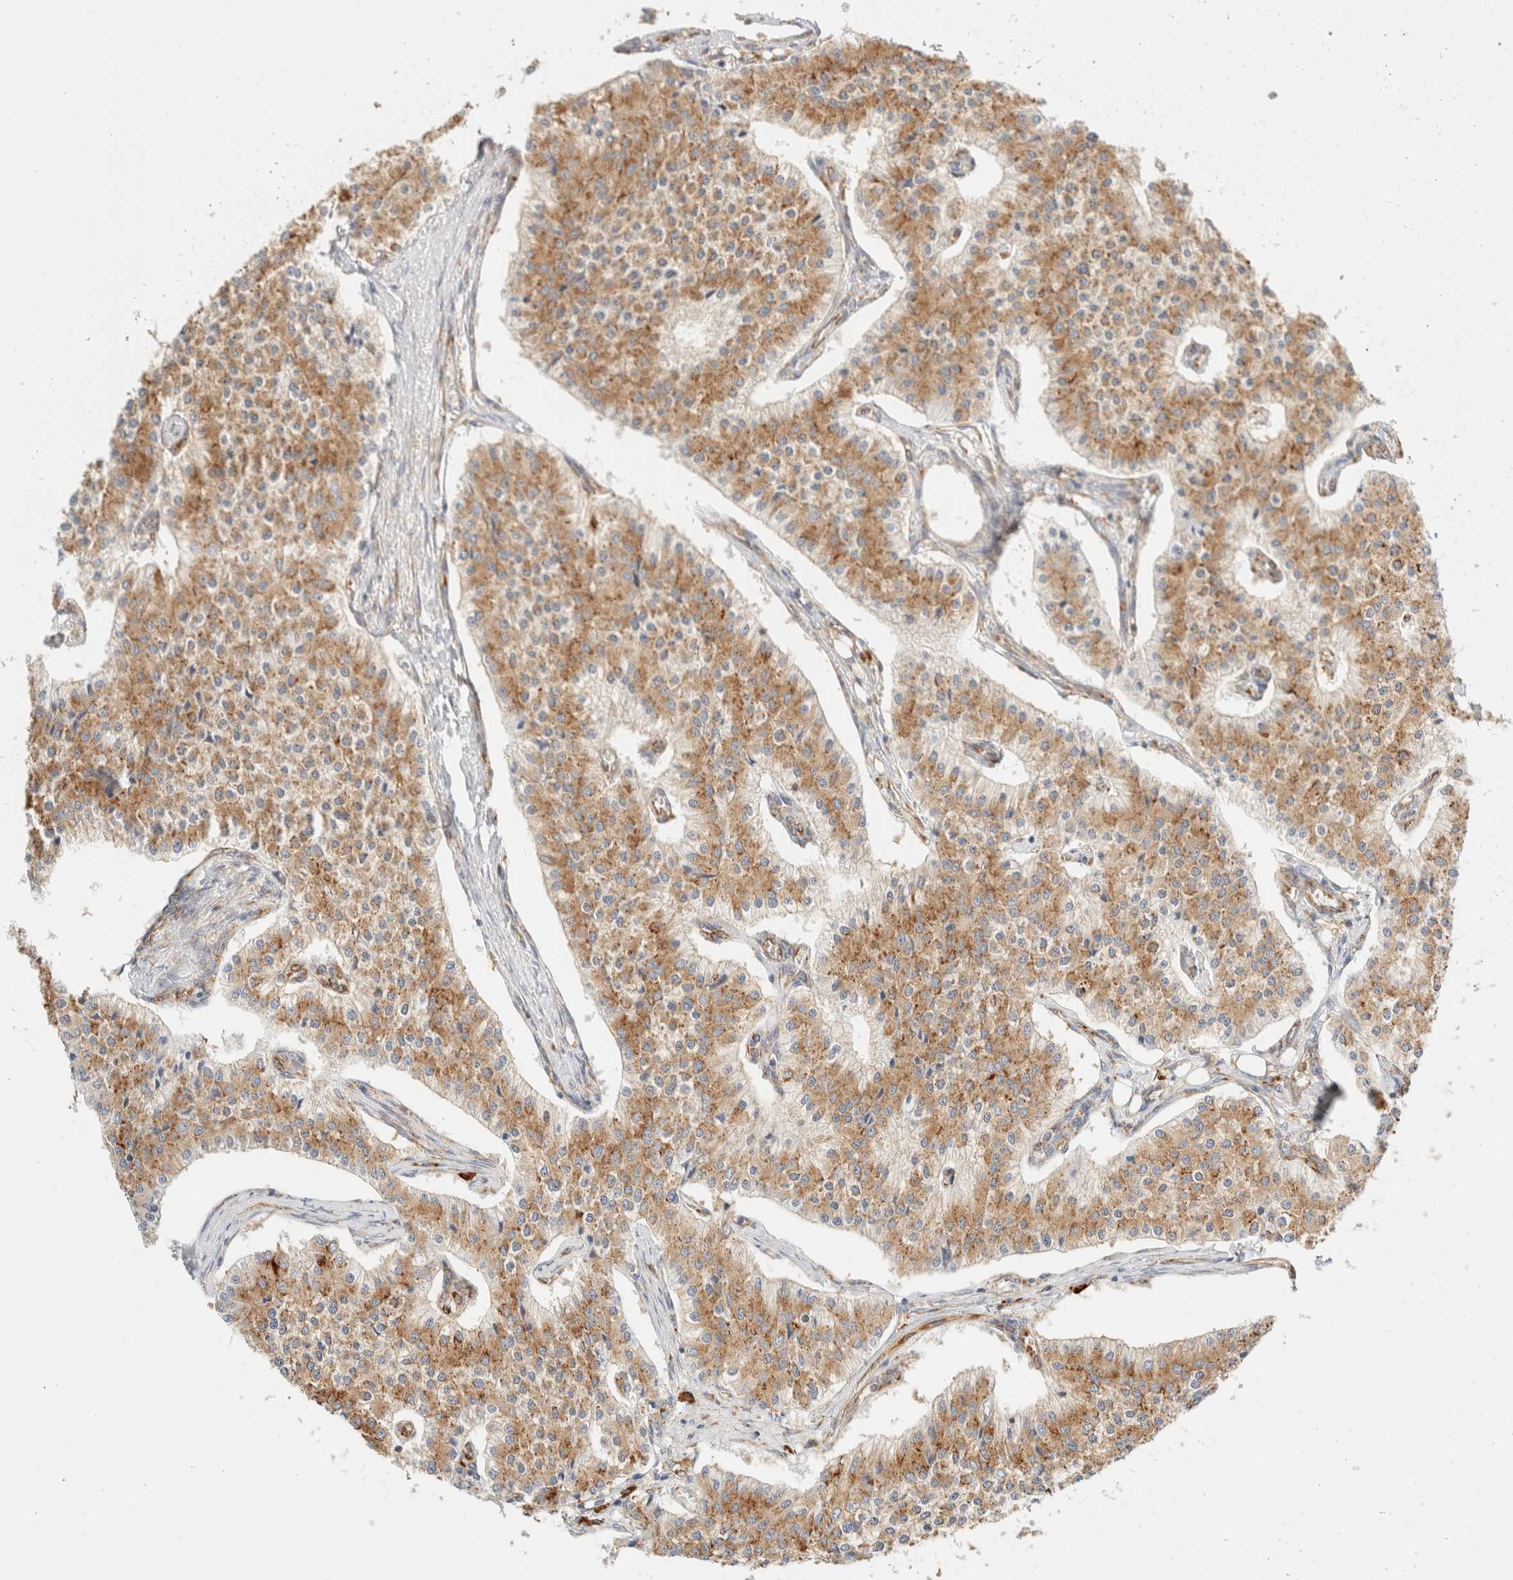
{"staining": {"intensity": "moderate", "quantity": ">75%", "location": "cytoplasmic/membranous"}, "tissue": "carcinoid", "cell_type": "Tumor cells", "image_type": "cancer", "snomed": [{"axis": "morphology", "description": "Carcinoid, malignant, NOS"}, {"axis": "topography", "description": "Colon"}], "caption": "Approximately >75% of tumor cells in human carcinoid exhibit moderate cytoplasmic/membranous protein staining as visualized by brown immunohistochemical staining.", "gene": "ZC2HC1A", "patient": {"sex": "female", "age": 52}}